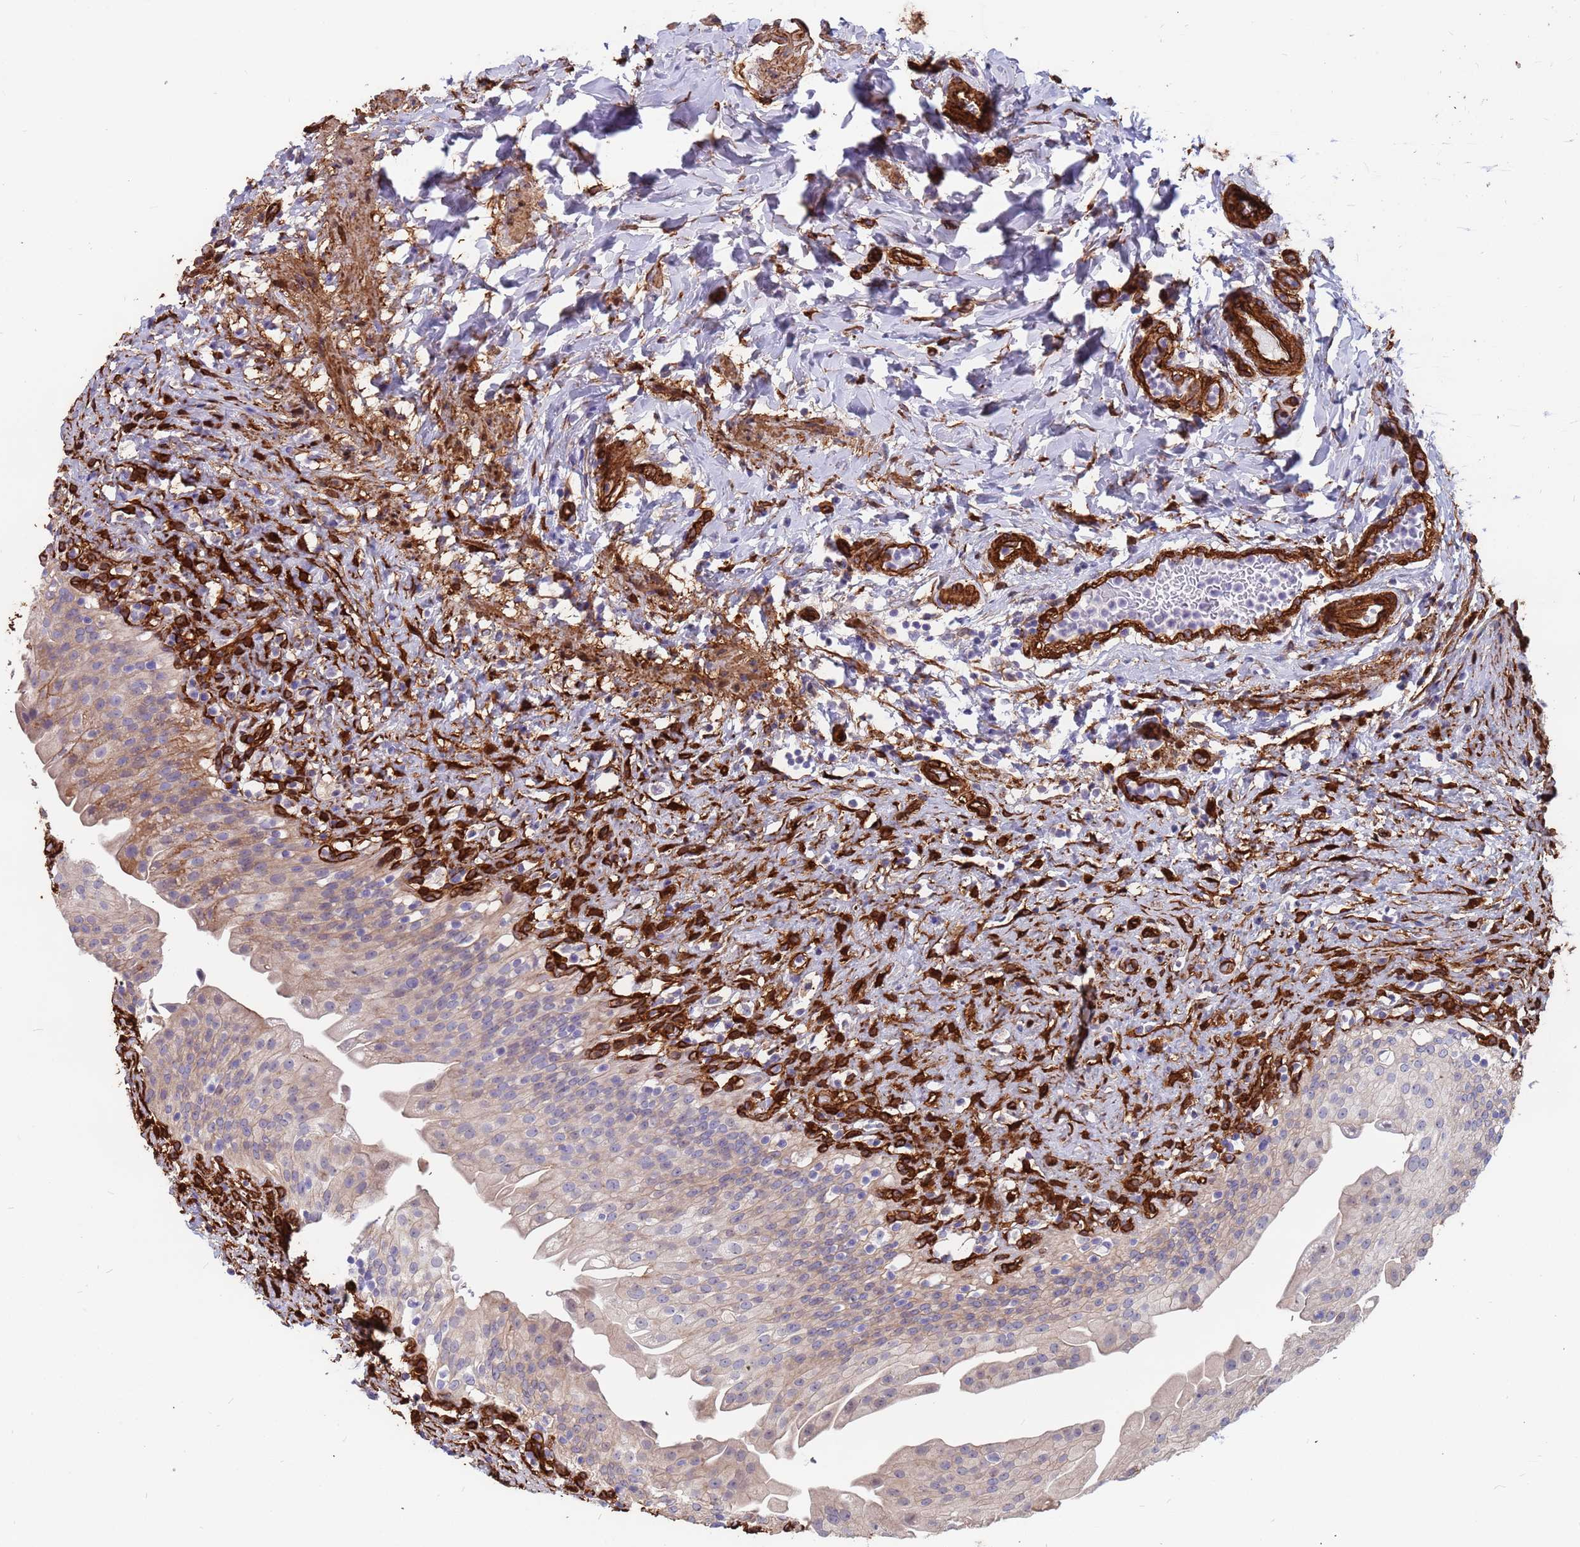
{"staining": {"intensity": "moderate", "quantity": "<25%", "location": "cytoplasmic/membranous"}, "tissue": "urinary bladder", "cell_type": "Urothelial cells", "image_type": "normal", "snomed": [{"axis": "morphology", "description": "Normal tissue, NOS"}, {"axis": "topography", "description": "Urinary bladder"}], "caption": "IHC of unremarkable human urinary bladder reveals low levels of moderate cytoplasmic/membranous expression in approximately <25% of urothelial cells. (Stains: DAB (3,3'-diaminobenzidine) in brown, nuclei in blue, Microscopy: brightfield microscopy at high magnification).", "gene": "EHD2", "patient": {"sex": "female", "age": 27}}